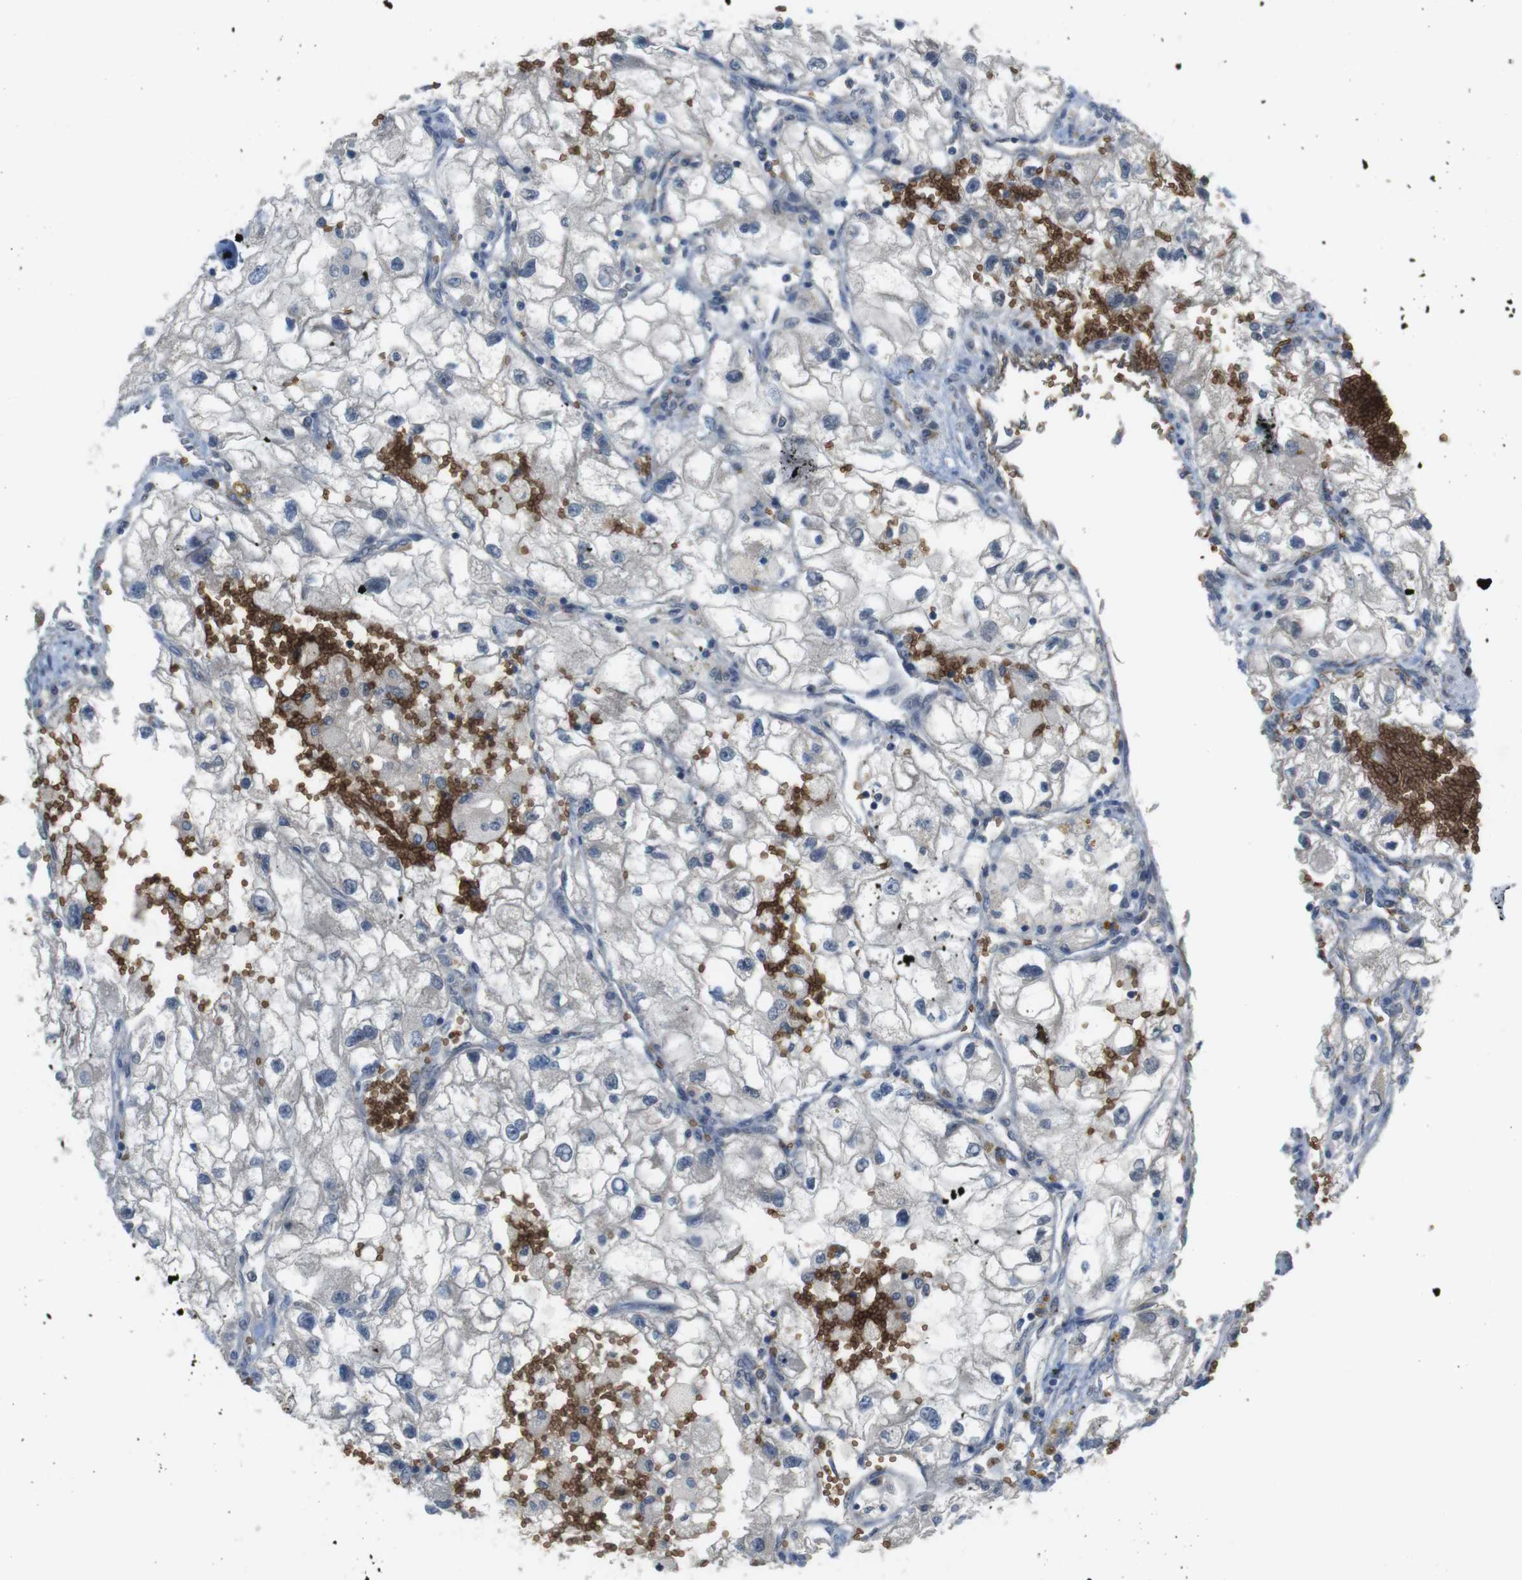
{"staining": {"intensity": "negative", "quantity": "none", "location": "none"}, "tissue": "renal cancer", "cell_type": "Tumor cells", "image_type": "cancer", "snomed": [{"axis": "morphology", "description": "Adenocarcinoma, NOS"}, {"axis": "topography", "description": "Kidney"}], "caption": "The immunohistochemistry (IHC) photomicrograph has no significant positivity in tumor cells of renal cancer tissue.", "gene": "GYPA", "patient": {"sex": "female", "age": 70}}